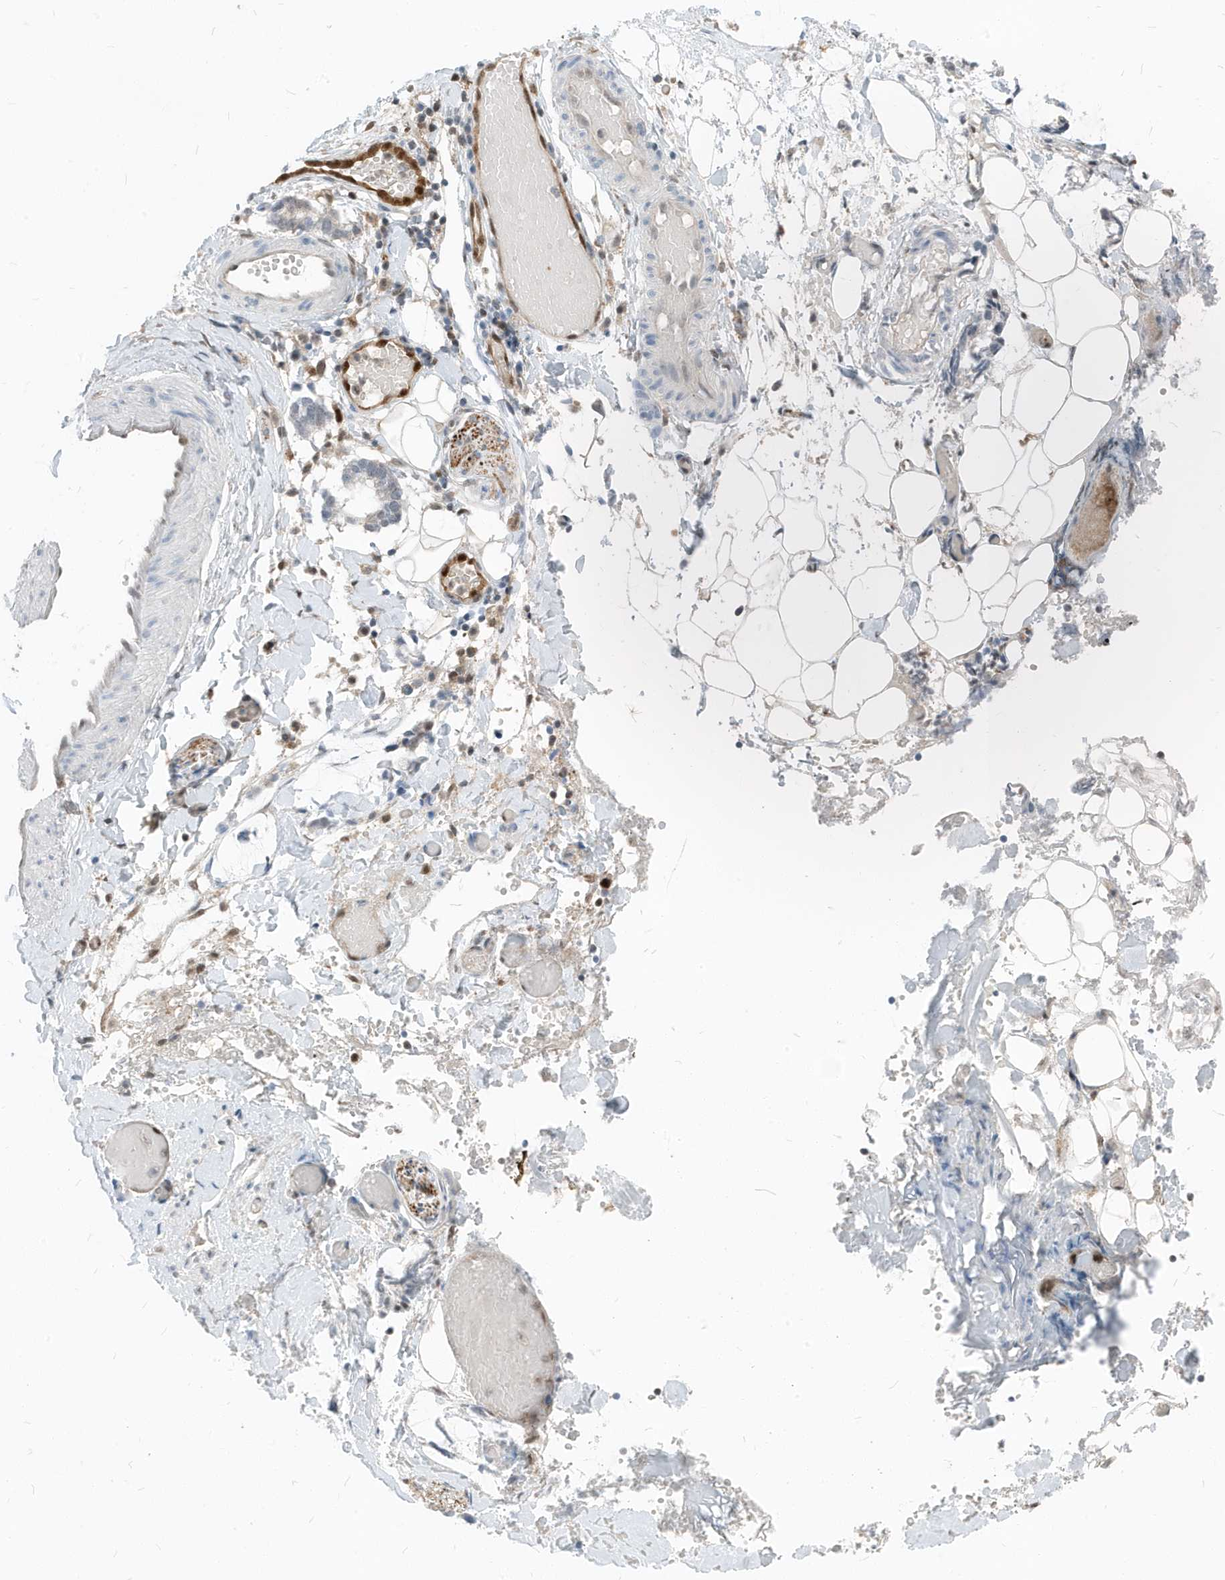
{"staining": {"intensity": "weak", "quantity": ">75%", "location": "nuclear"}, "tissue": "adipose tissue", "cell_type": "Adipocytes", "image_type": "normal", "snomed": [{"axis": "morphology", "description": "Normal tissue, NOS"}, {"axis": "morphology", "description": "Adenocarcinoma, NOS"}, {"axis": "topography", "description": "Smooth muscle"}, {"axis": "topography", "description": "Colon"}], "caption": "A brown stain highlights weak nuclear staining of a protein in adipocytes of unremarkable adipose tissue.", "gene": "NCOA7", "patient": {"sex": "male", "age": 14}}